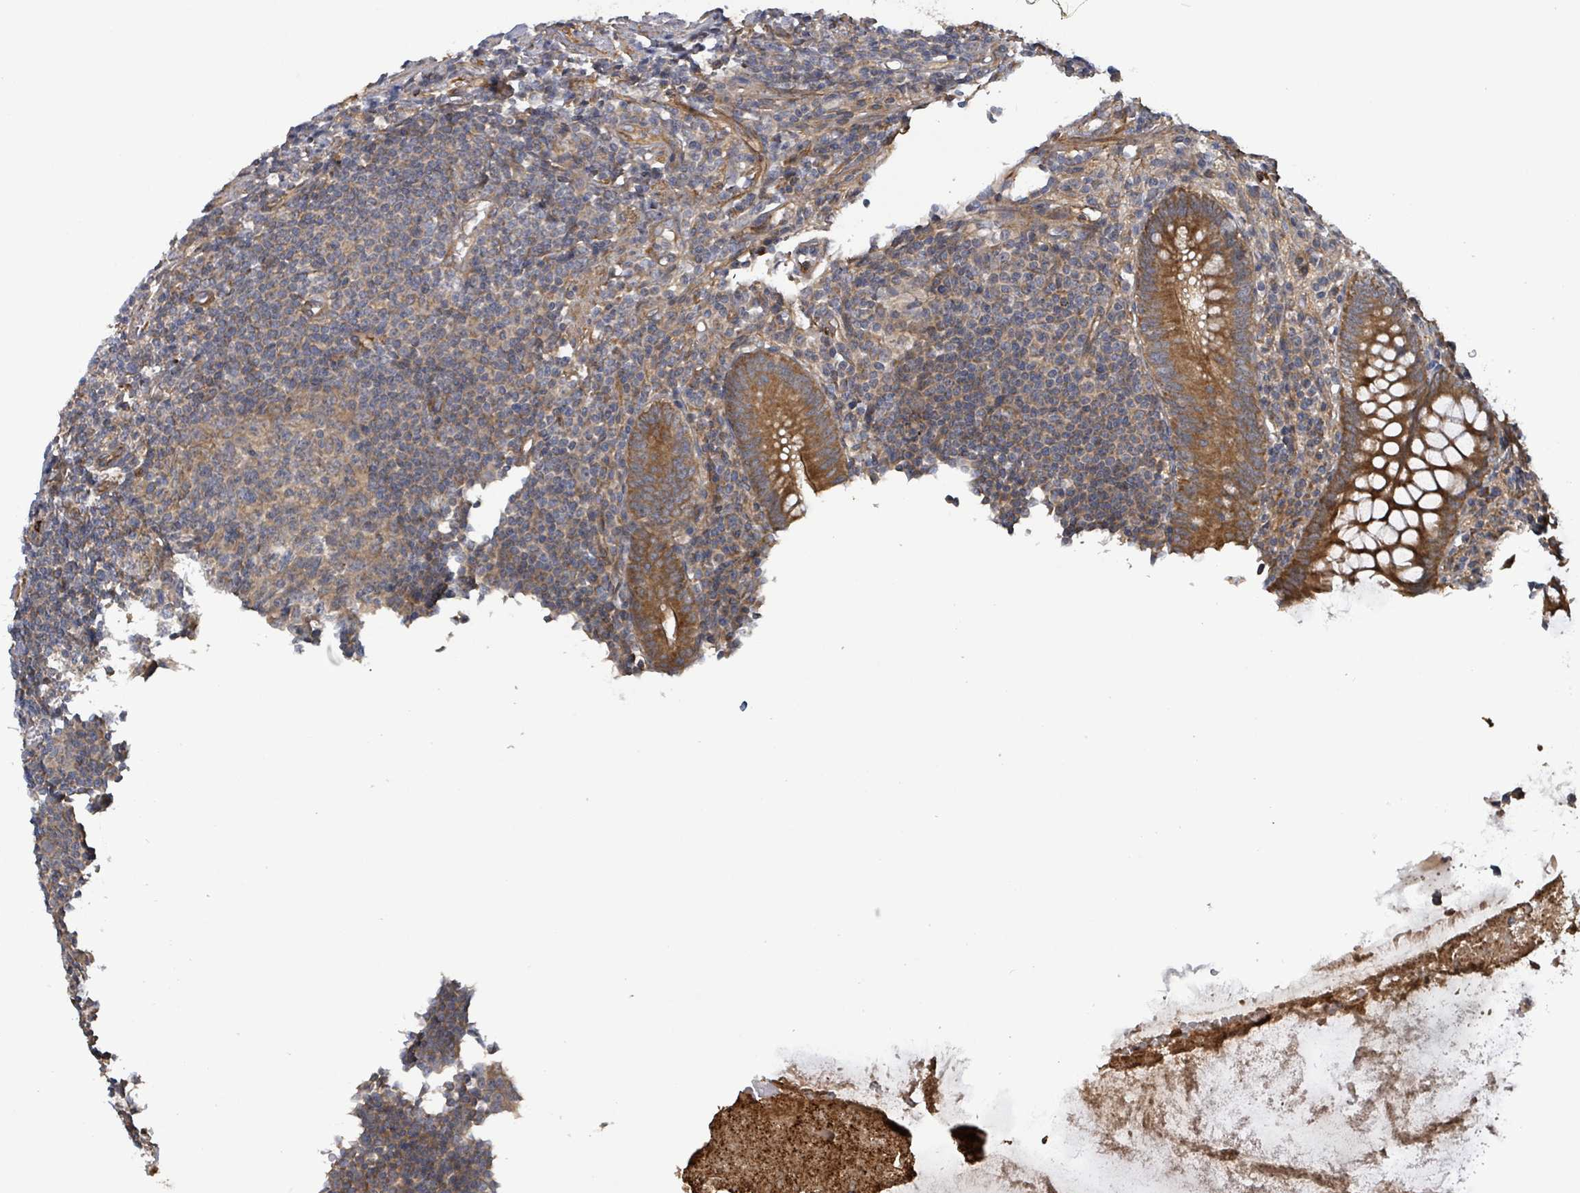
{"staining": {"intensity": "strong", "quantity": ">75%", "location": "cytoplasmic/membranous"}, "tissue": "appendix", "cell_type": "Glandular cells", "image_type": "normal", "snomed": [{"axis": "morphology", "description": "Normal tissue, NOS"}, {"axis": "topography", "description": "Appendix"}], "caption": "About >75% of glandular cells in benign appendix demonstrate strong cytoplasmic/membranous protein expression as visualized by brown immunohistochemical staining.", "gene": "KBTBD11", "patient": {"sex": "male", "age": 83}}